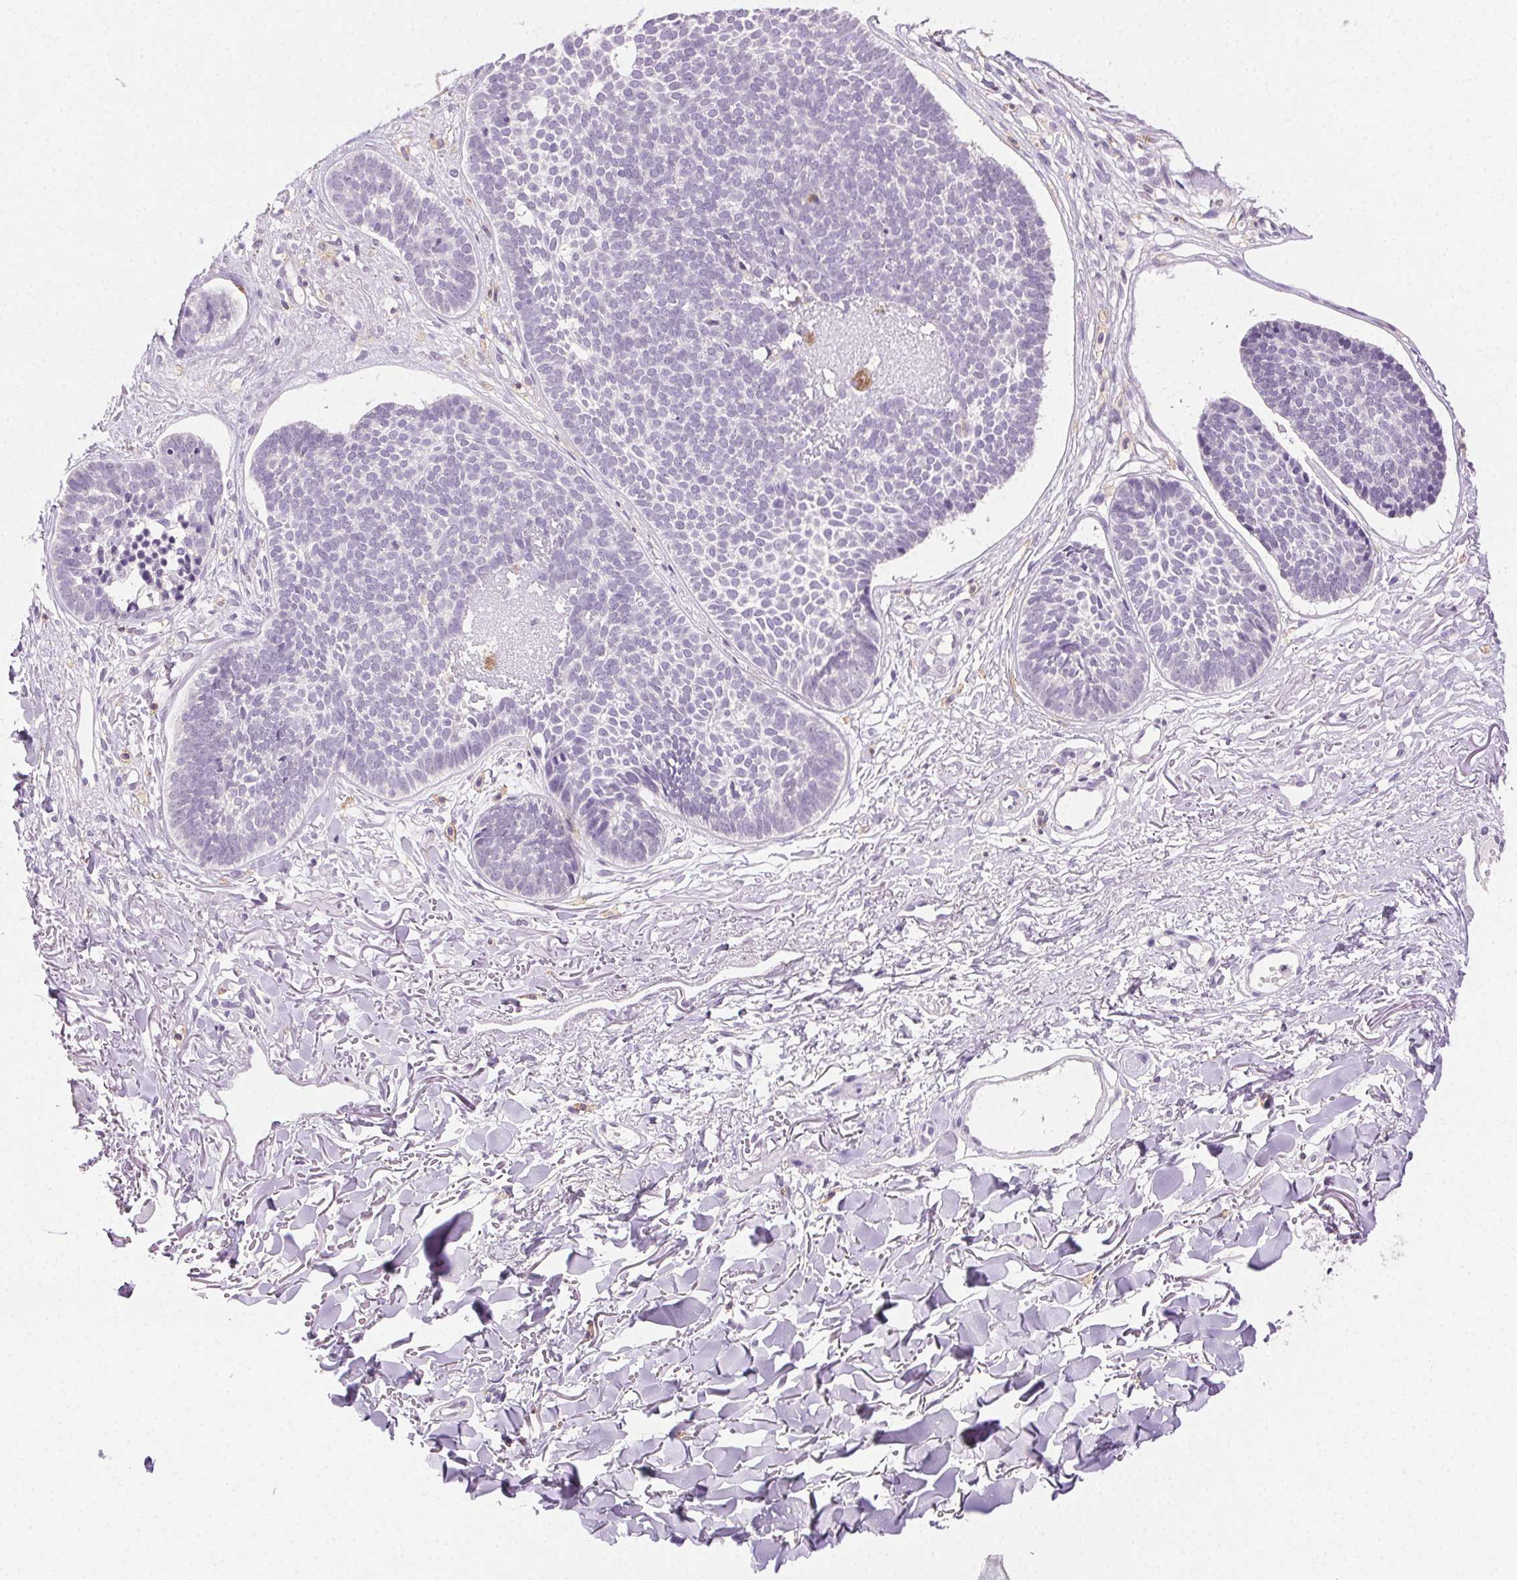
{"staining": {"intensity": "negative", "quantity": "none", "location": "none"}, "tissue": "skin cancer", "cell_type": "Tumor cells", "image_type": "cancer", "snomed": [{"axis": "morphology", "description": "Basal cell carcinoma"}, {"axis": "topography", "description": "Skin"}, {"axis": "topography", "description": "Skin of neck"}, {"axis": "topography", "description": "Skin of shoulder"}, {"axis": "topography", "description": "Skin of back"}], "caption": "Tumor cells are negative for protein expression in human skin cancer (basal cell carcinoma). Nuclei are stained in blue.", "gene": "AKAP5", "patient": {"sex": "male", "age": 80}}